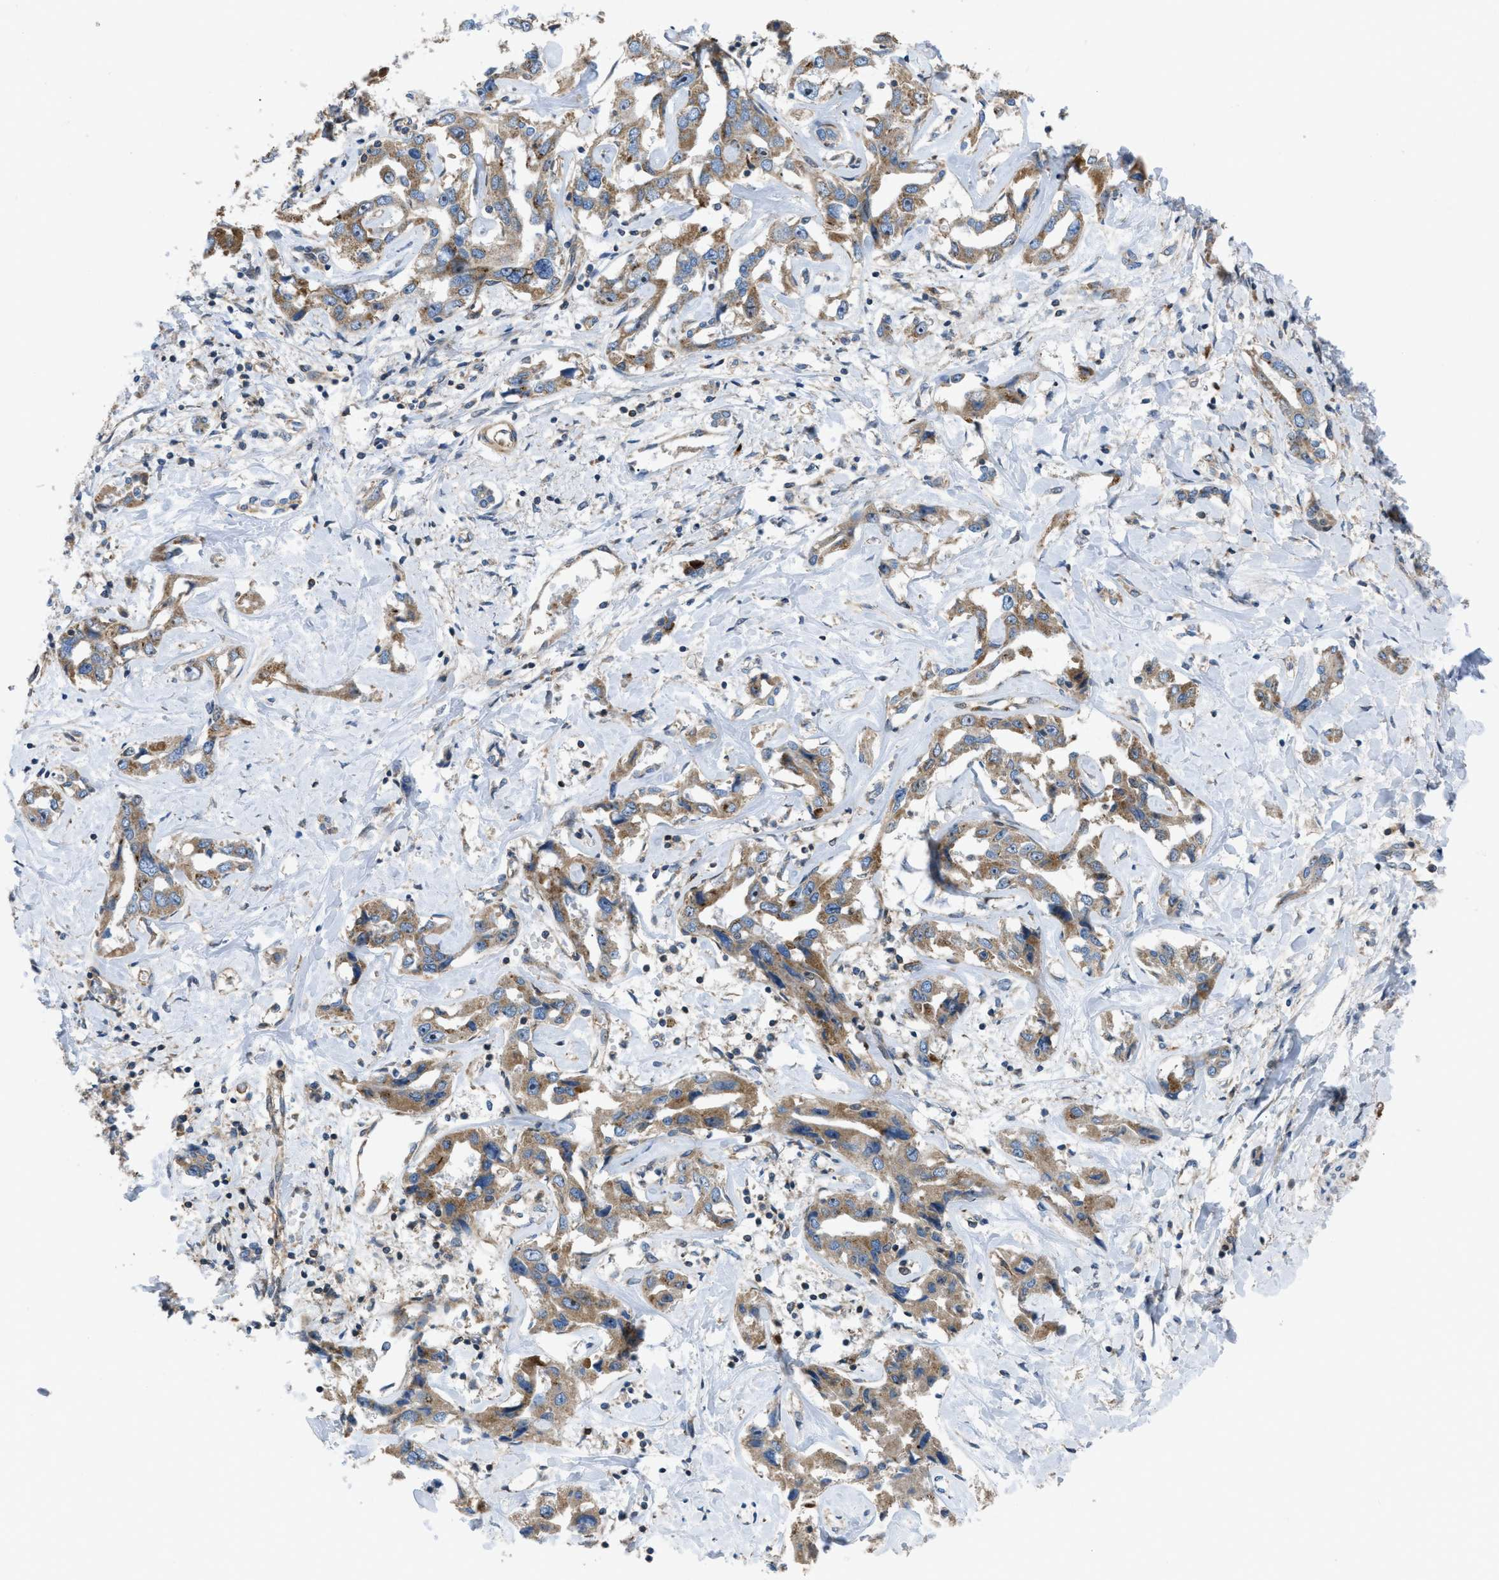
{"staining": {"intensity": "moderate", "quantity": ">75%", "location": "cytoplasmic/membranous"}, "tissue": "liver cancer", "cell_type": "Tumor cells", "image_type": "cancer", "snomed": [{"axis": "morphology", "description": "Cholangiocarcinoma"}, {"axis": "topography", "description": "Liver"}], "caption": "Liver cancer stained with immunohistochemistry reveals moderate cytoplasmic/membranous expression in approximately >75% of tumor cells. The staining was performed using DAB (3,3'-diaminobenzidine) to visualize the protein expression in brown, while the nuclei were stained in blue with hematoxylin (Magnification: 20x).", "gene": "ATP2A3", "patient": {"sex": "male", "age": 59}}